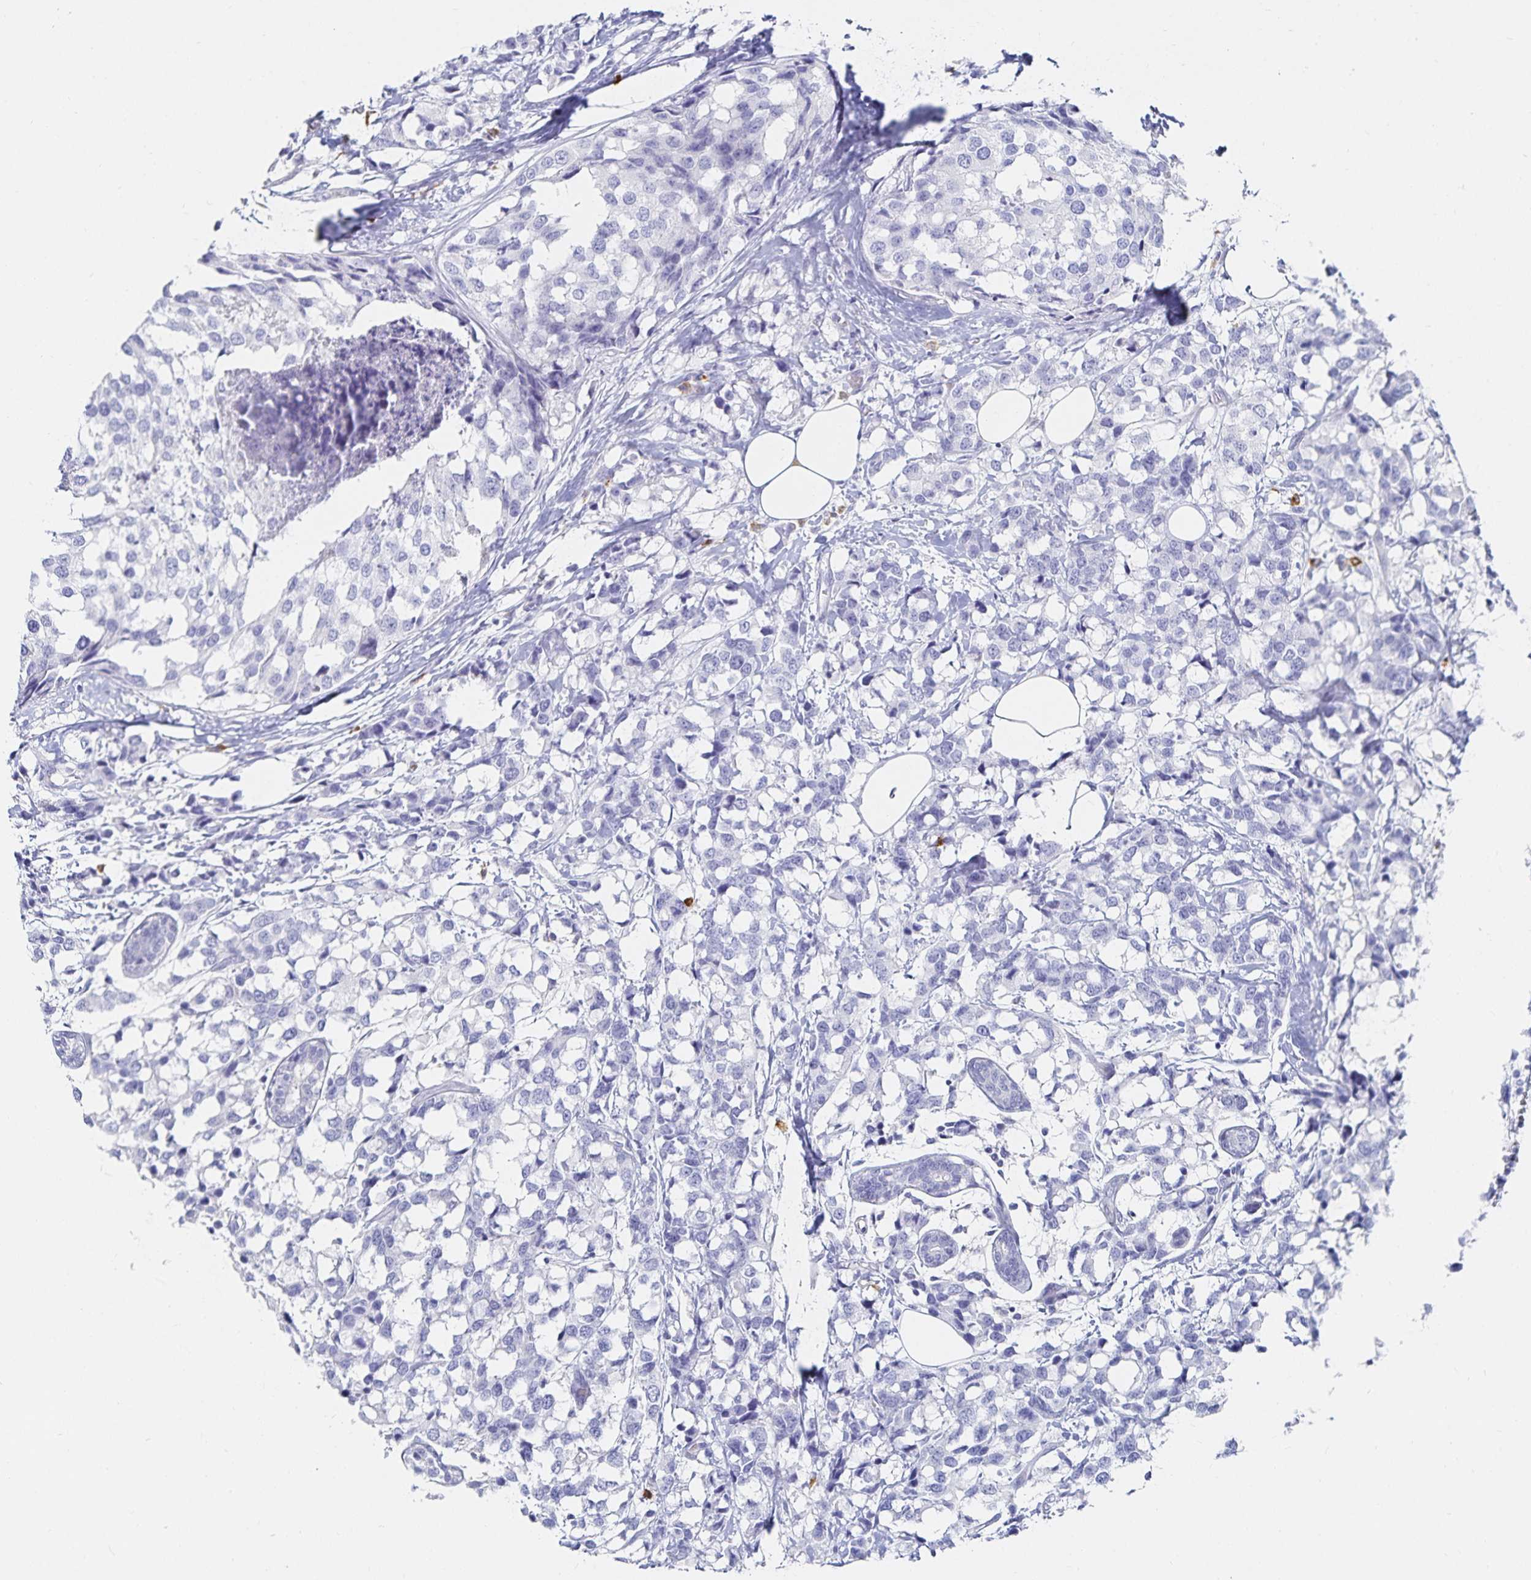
{"staining": {"intensity": "negative", "quantity": "none", "location": "none"}, "tissue": "breast cancer", "cell_type": "Tumor cells", "image_type": "cancer", "snomed": [{"axis": "morphology", "description": "Lobular carcinoma"}, {"axis": "topography", "description": "Breast"}], "caption": "Immunohistochemistry (IHC) histopathology image of neoplastic tissue: human breast lobular carcinoma stained with DAB demonstrates no significant protein expression in tumor cells.", "gene": "TNIP1", "patient": {"sex": "female", "age": 59}}